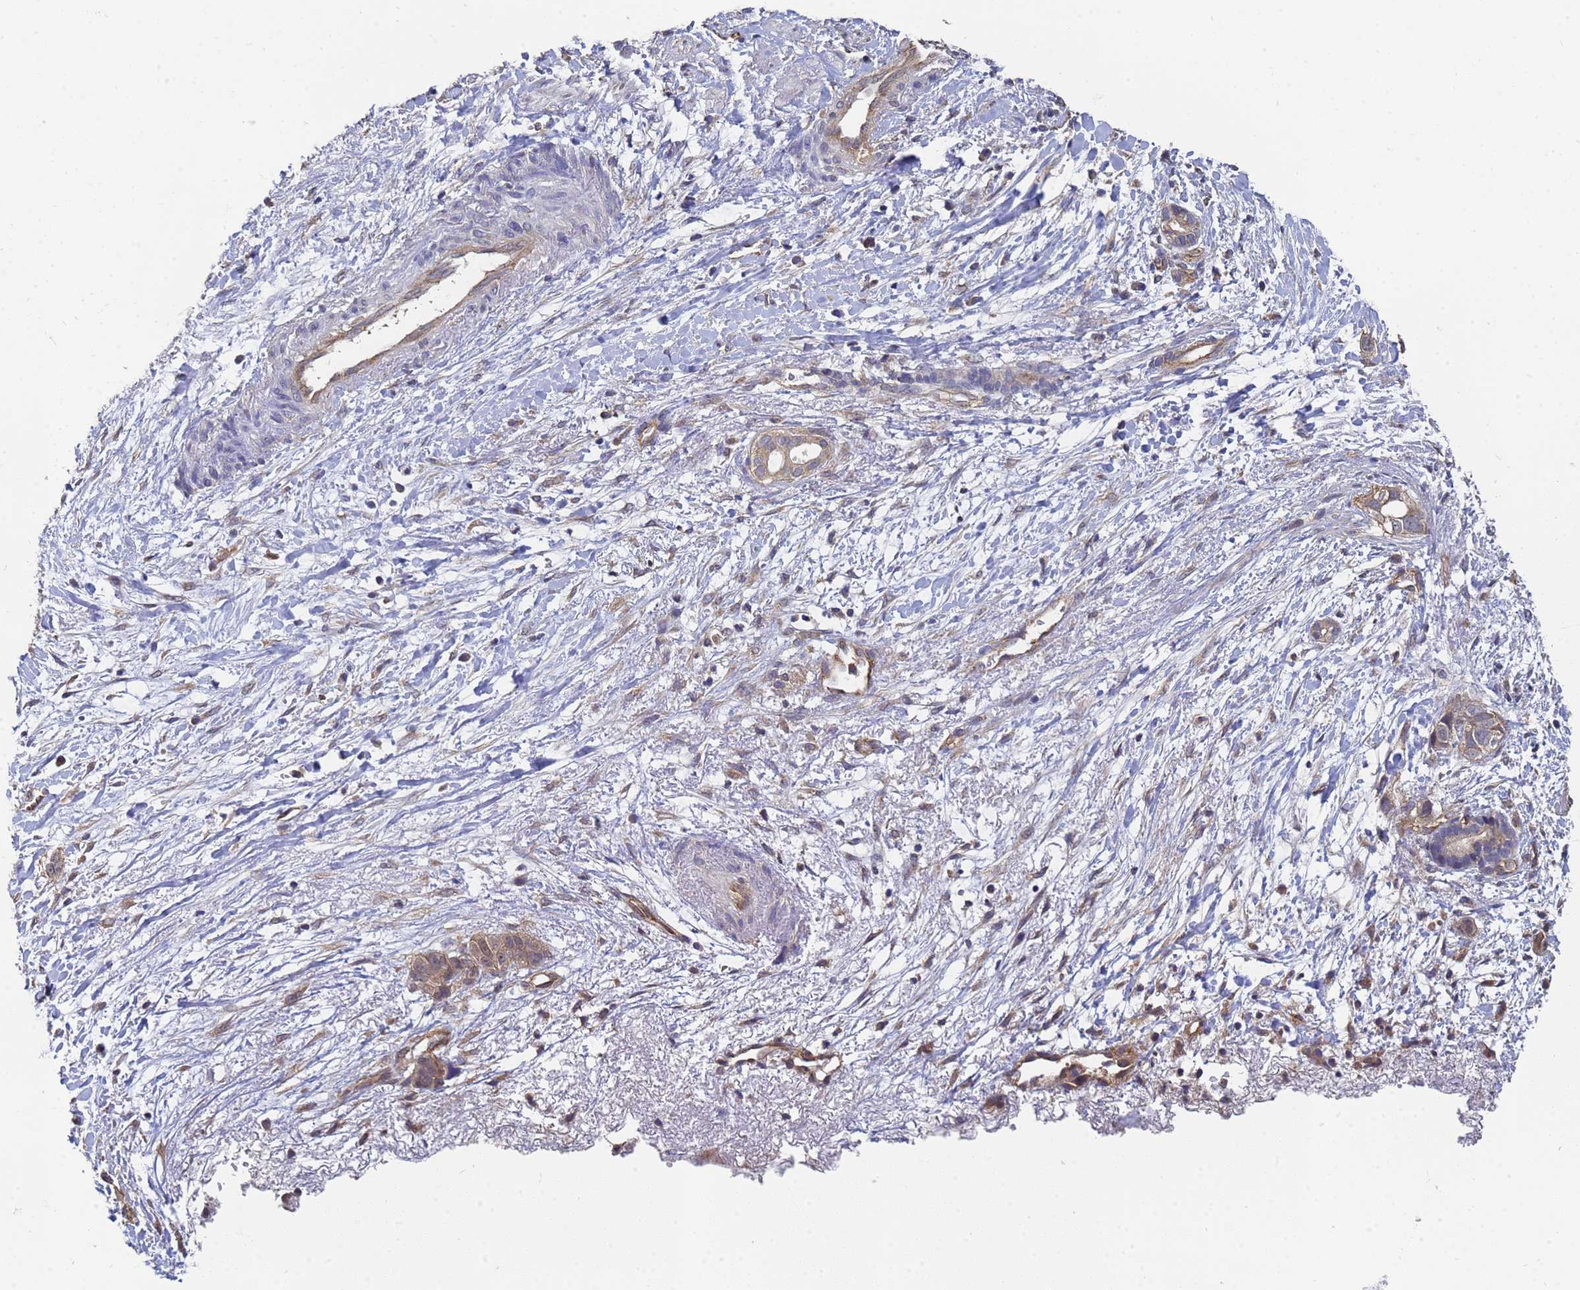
{"staining": {"intensity": "moderate", "quantity": "25%-75%", "location": "cytoplasmic/membranous,nuclear"}, "tissue": "liver cancer", "cell_type": "Tumor cells", "image_type": "cancer", "snomed": [{"axis": "morphology", "description": "Cholangiocarcinoma"}, {"axis": "topography", "description": "Liver"}], "caption": "Cholangiocarcinoma (liver) stained with a brown dye shows moderate cytoplasmic/membranous and nuclear positive expression in approximately 25%-75% of tumor cells.", "gene": "ALS2CL", "patient": {"sex": "female", "age": 79}}